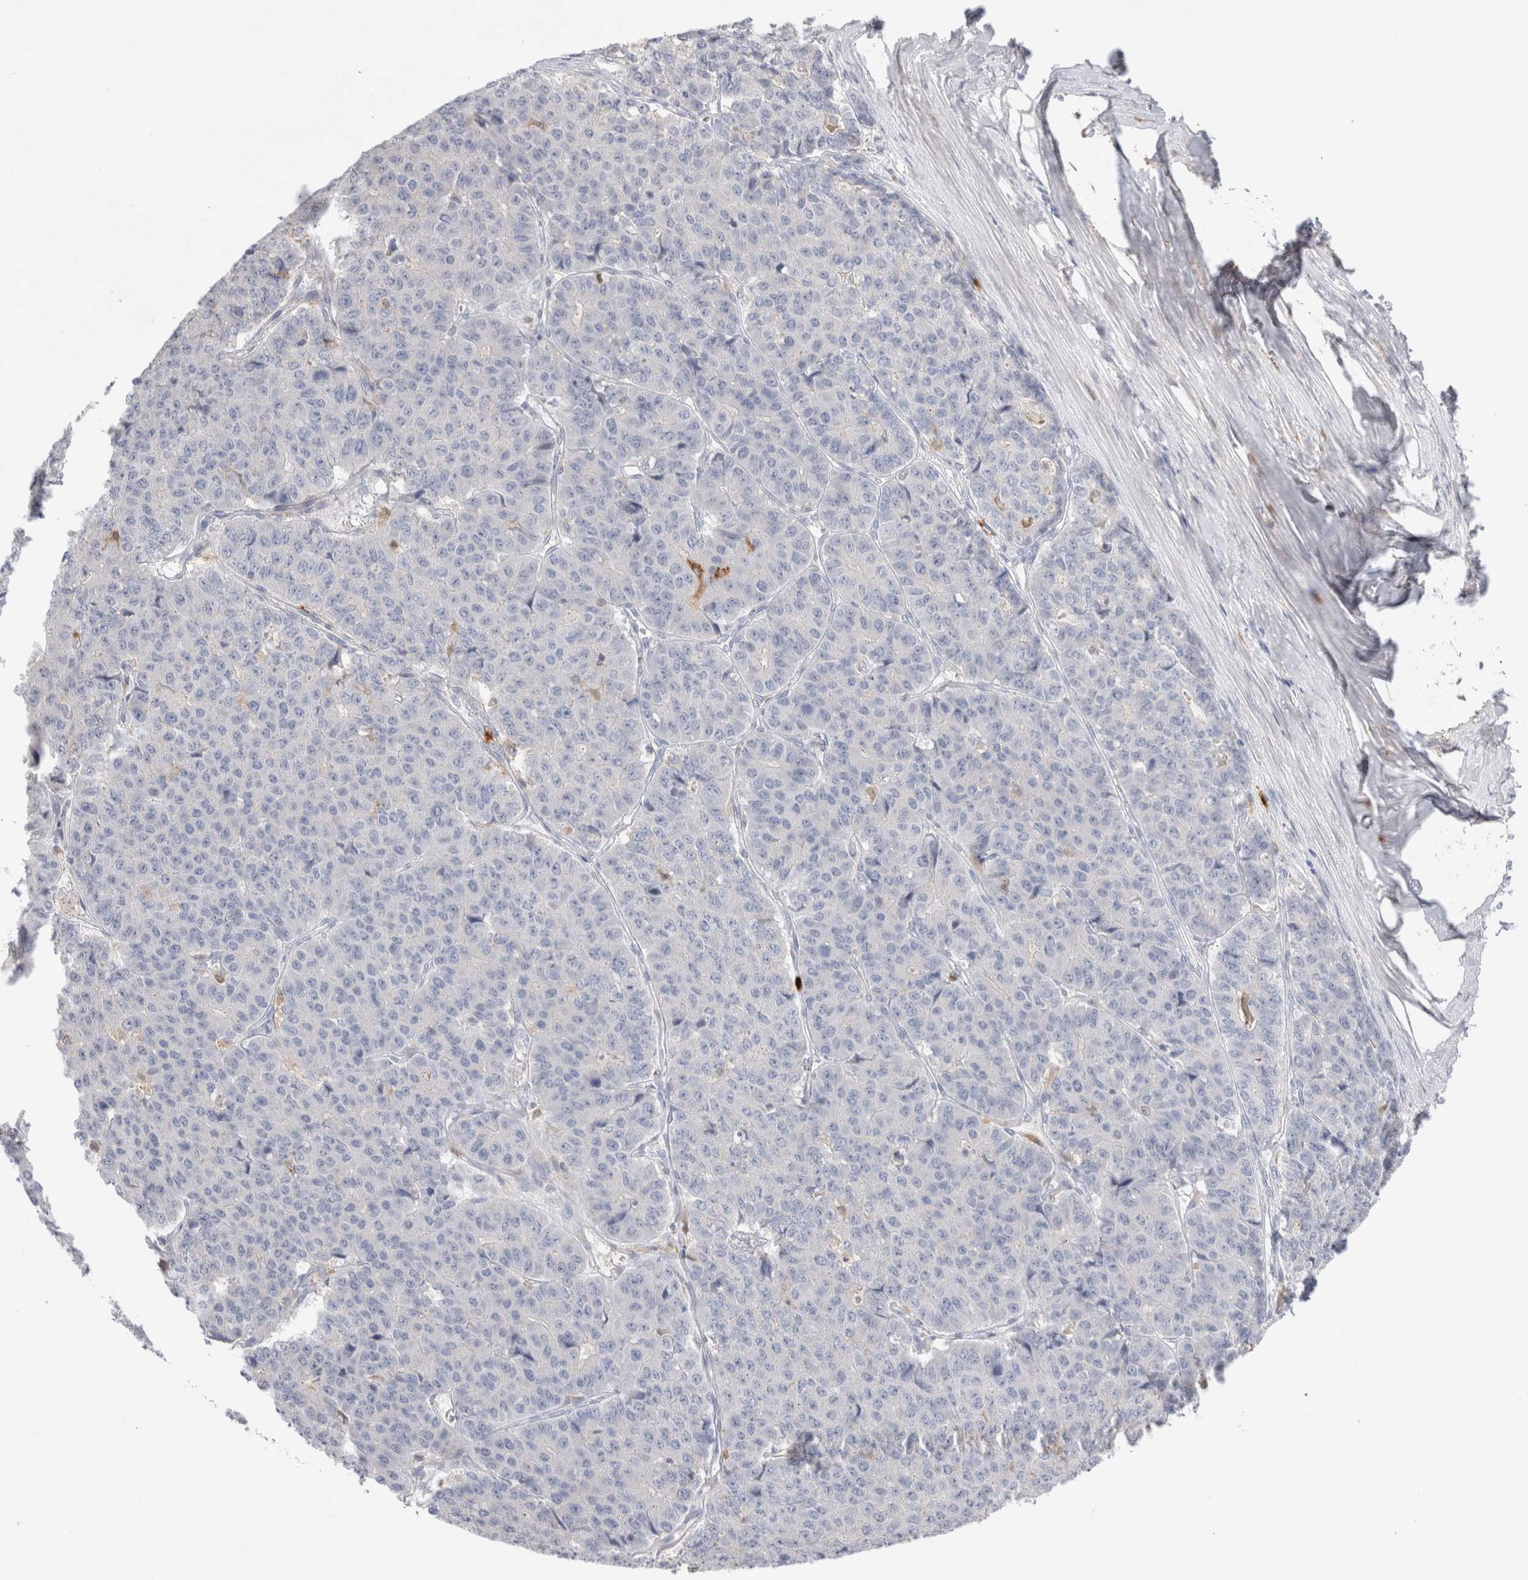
{"staining": {"intensity": "negative", "quantity": "none", "location": "none"}, "tissue": "pancreatic cancer", "cell_type": "Tumor cells", "image_type": "cancer", "snomed": [{"axis": "morphology", "description": "Adenocarcinoma, NOS"}, {"axis": "topography", "description": "Pancreas"}], "caption": "An image of human pancreatic cancer (adenocarcinoma) is negative for staining in tumor cells. (DAB IHC with hematoxylin counter stain).", "gene": "HPGDS", "patient": {"sex": "male", "age": 50}}